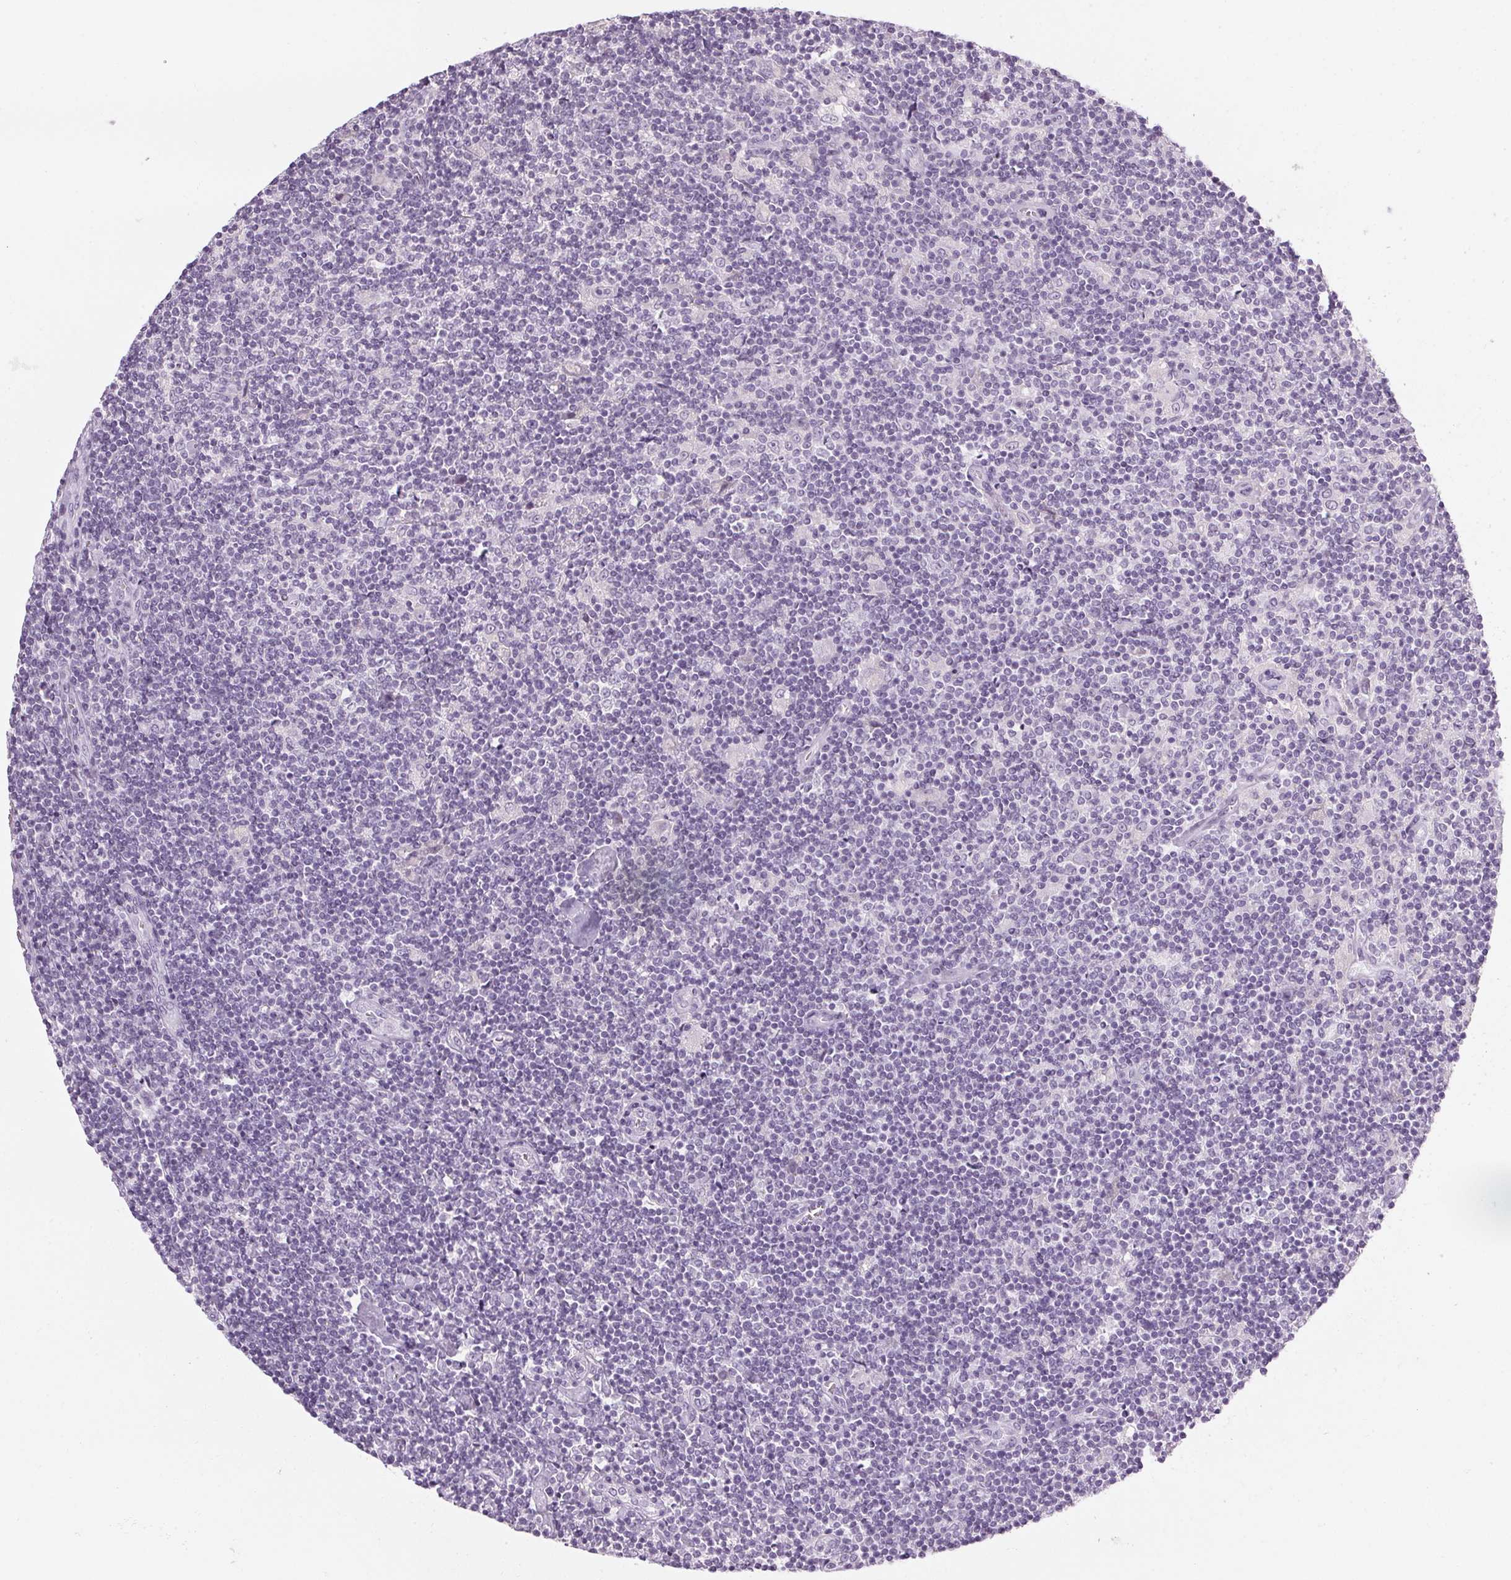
{"staining": {"intensity": "negative", "quantity": "none", "location": "none"}, "tissue": "lymphoma", "cell_type": "Tumor cells", "image_type": "cancer", "snomed": [{"axis": "morphology", "description": "Hodgkin's disease, NOS"}, {"axis": "topography", "description": "Lymph node"}], "caption": "Immunohistochemistry histopathology image of neoplastic tissue: human lymphoma stained with DAB (3,3'-diaminobenzidine) shows no significant protein staining in tumor cells.", "gene": "TMEM72", "patient": {"sex": "male", "age": 40}}